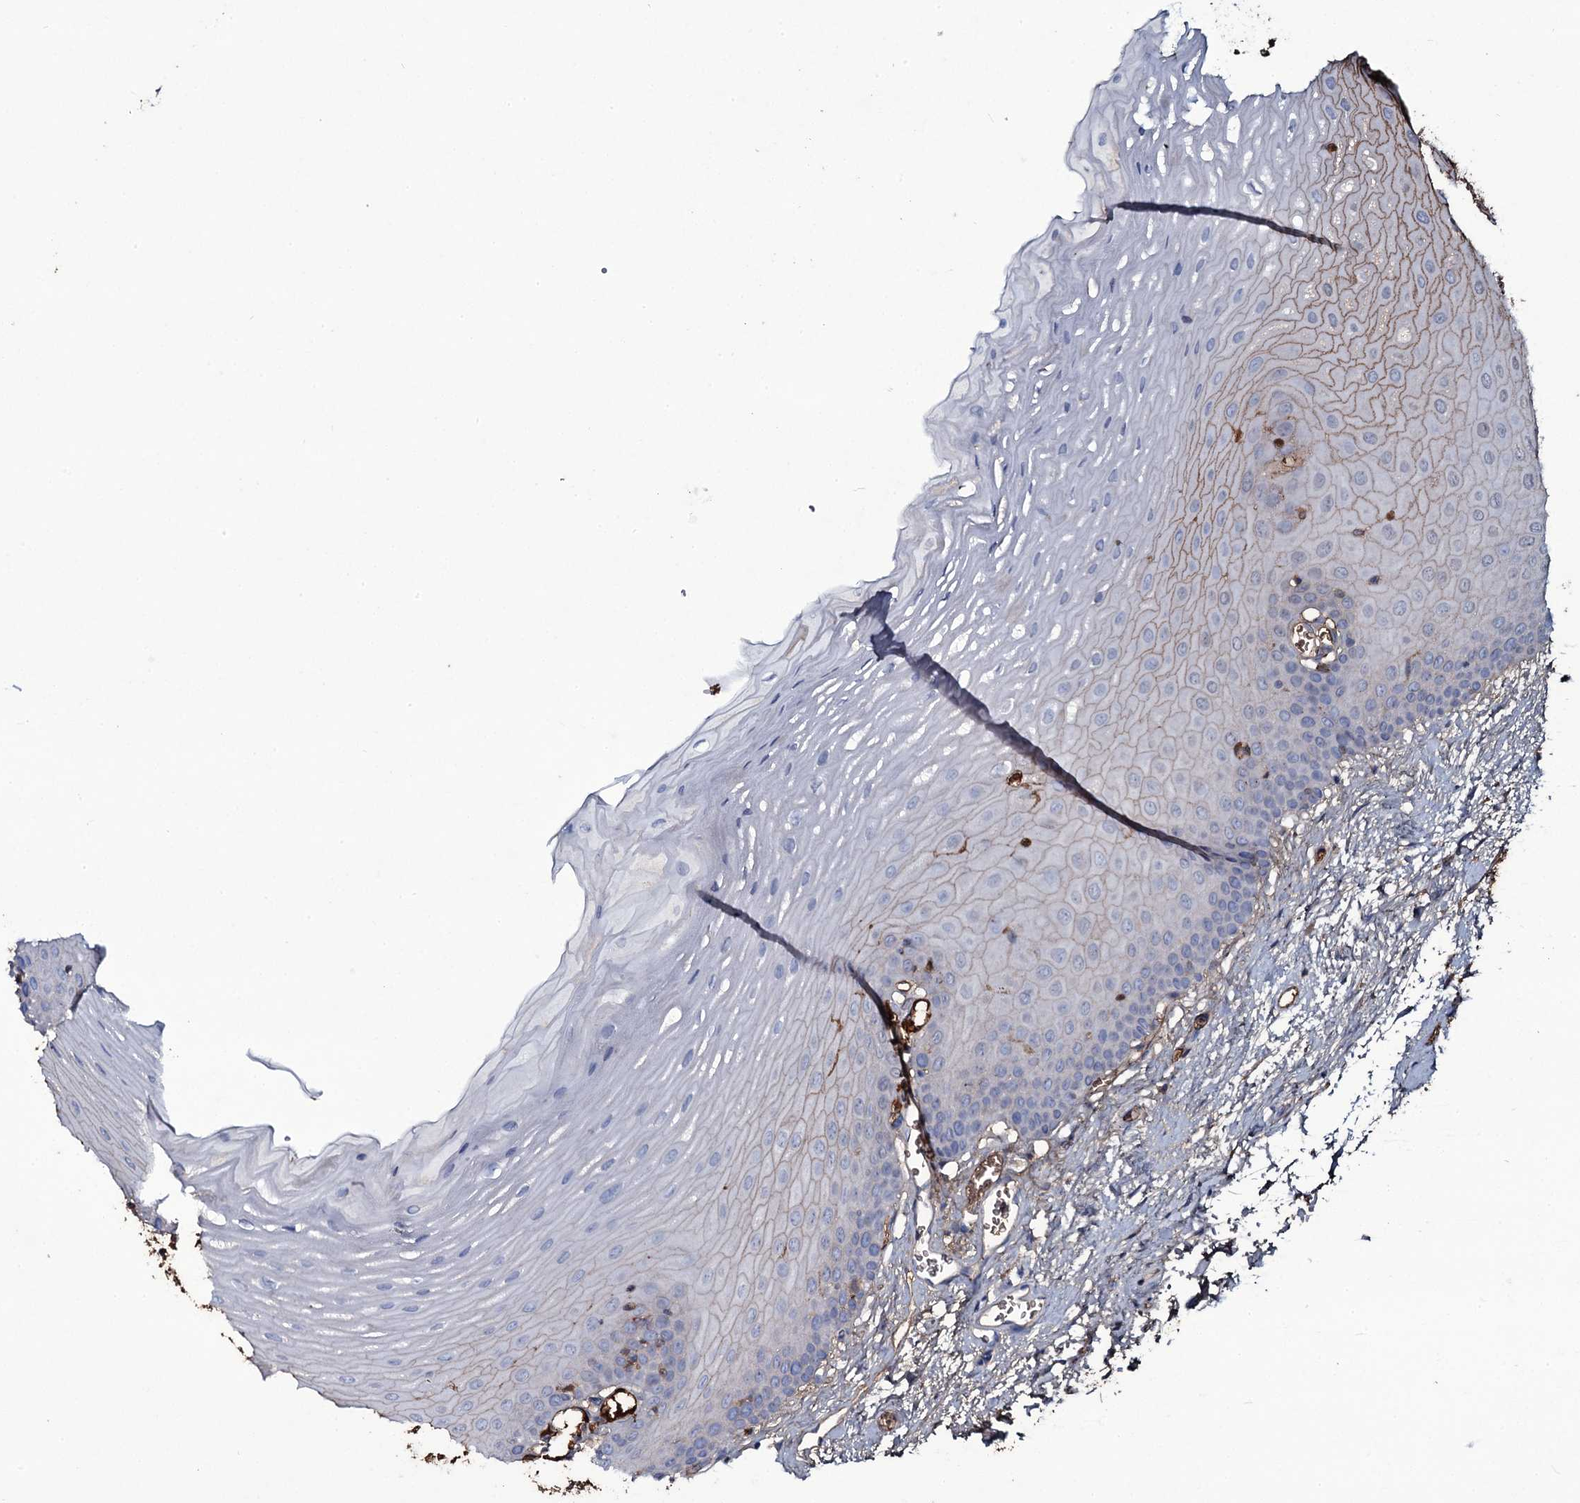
{"staining": {"intensity": "moderate", "quantity": "<25%", "location": "cytoplasmic/membranous"}, "tissue": "oral mucosa", "cell_type": "Squamous epithelial cells", "image_type": "normal", "snomed": [{"axis": "morphology", "description": "Normal tissue, NOS"}, {"axis": "topography", "description": "Oral tissue"}], "caption": "Squamous epithelial cells display moderate cytoplasmic/membranous expression in approximately <25% of cells in normal oral mucosa.", "gene": "EDN1", "patient": {"sex": "female", "age": 70}}